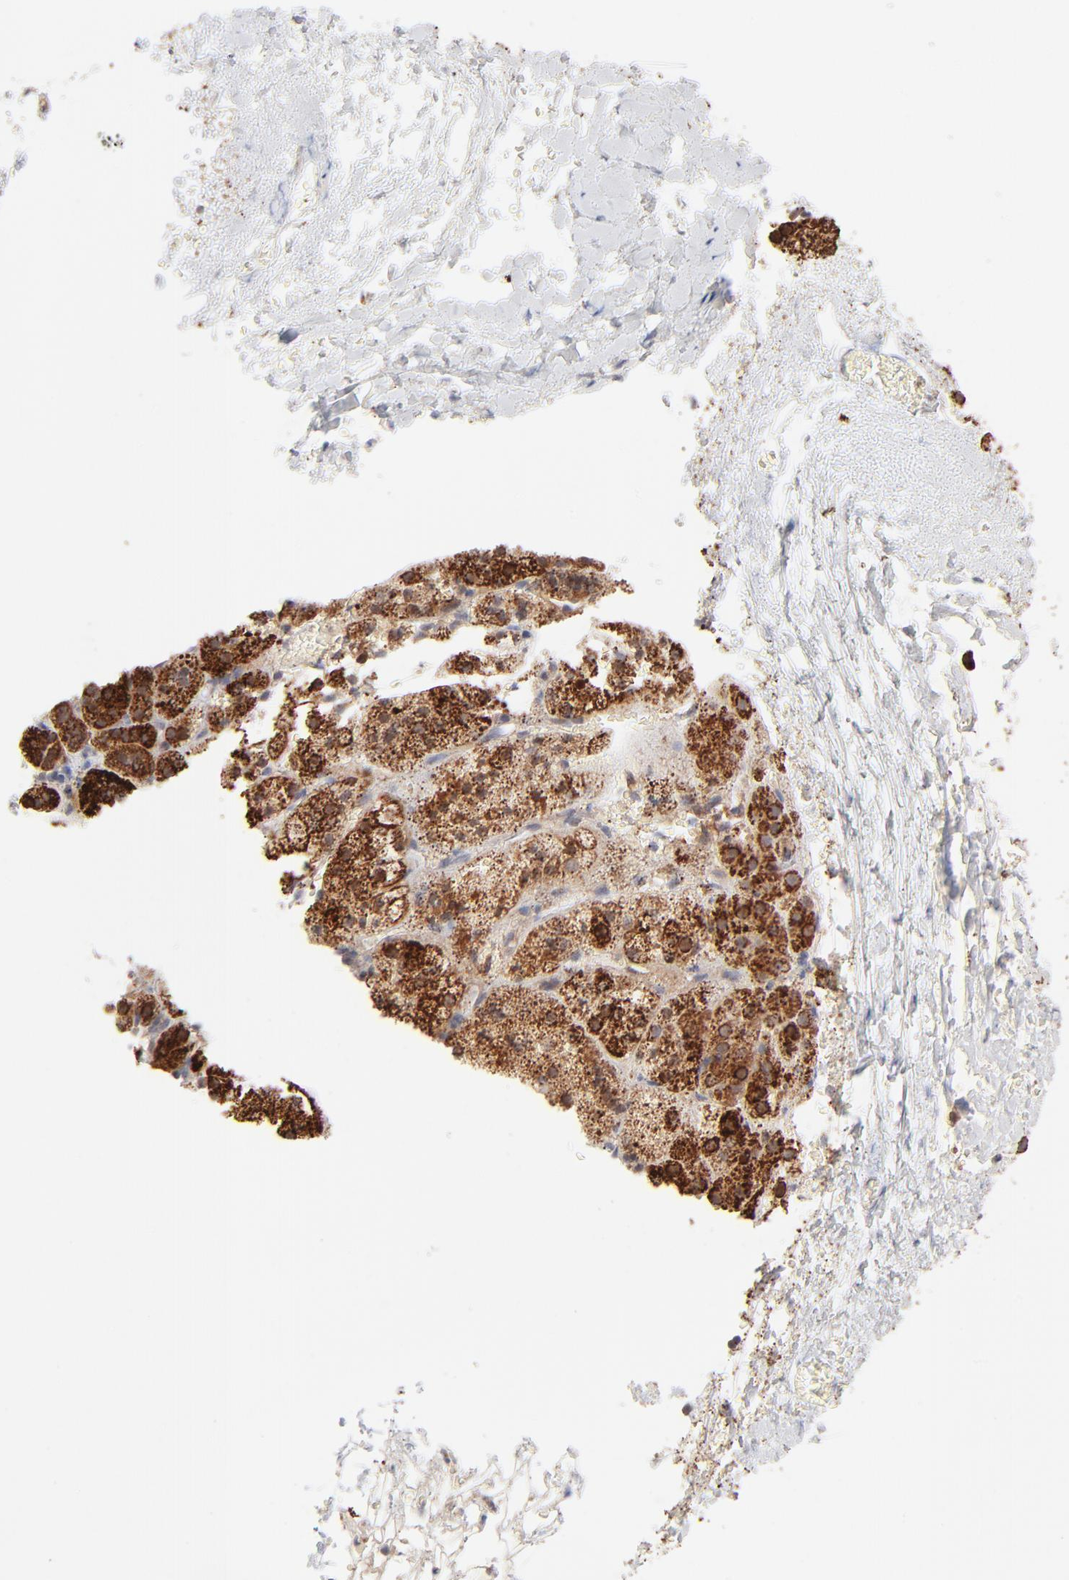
{"staining": {"intensity": "strong", "quantity": ">75%", "location": "cytoplasmic/membranous"}, "tissue": "adrenal gland", "cell_type": "Glandular cells", "image_type": "normal", "snomed": [{"axis": "morphology", "description": "Normal tissue, NOS"}, {"axis": "topography", "description": "Adrenal gland"}], "caption": "An IHC image of unremarkable tissue is shown. Protein staining in brown shows strong cytoplasmic/membranous positivity in adrenal gland within glandular cells. (DAB IHC with brightfield microscopy, high magnification).", "gene": "CSPG4", "patient": {"sex": "female", "age": 44}}